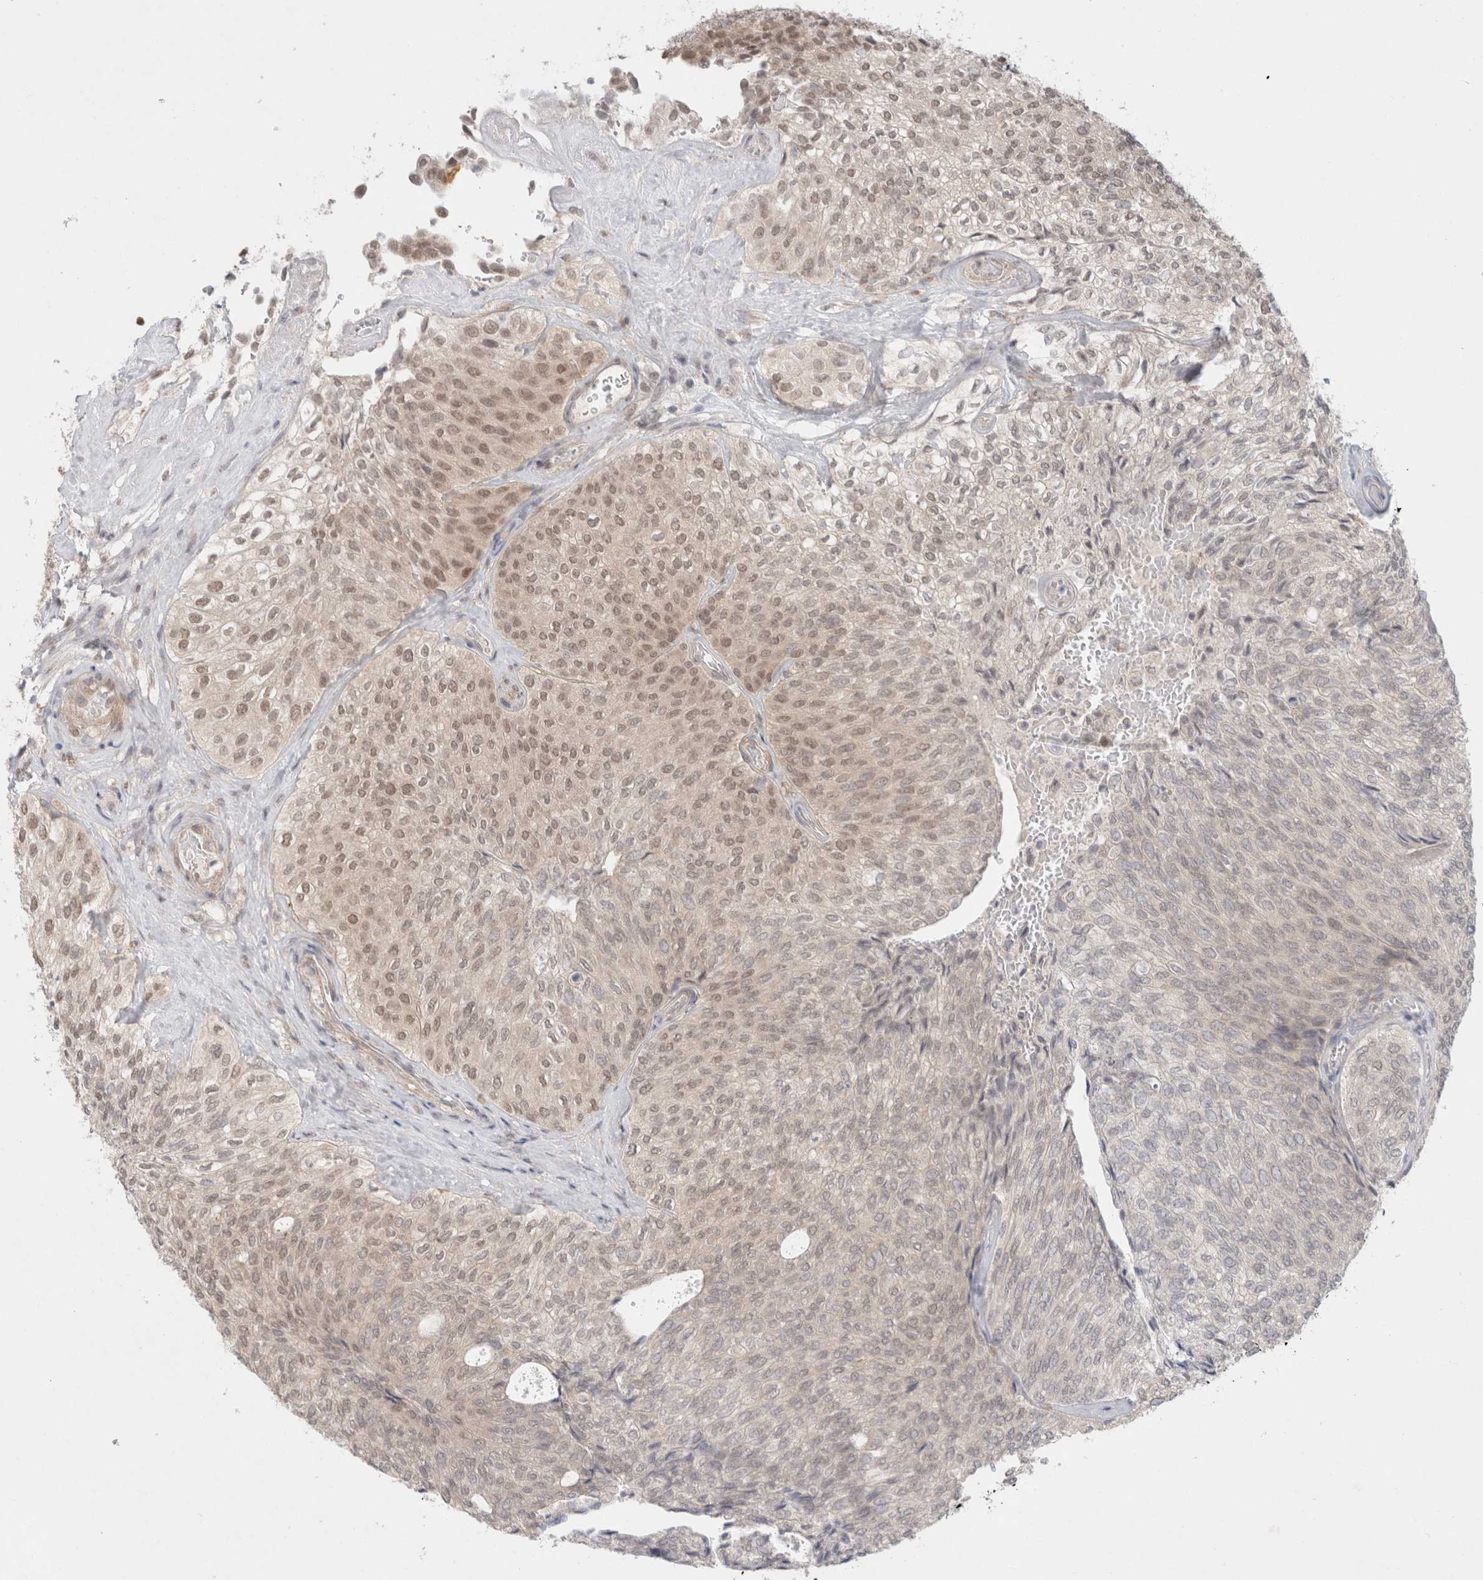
{"staining": {"intensity": "moderate", "quantity": "<25%", "location": "nuclear"}, "tissue": "urothelial cancer", "cell_type": "Tumor cells", "image_type": "cancer", "snomed": [{"axis": "morphology", "description": "Urothelial carcinoma, Low grade"}, {"axis": "topography", "description": "Urinary bladder"}], "caption": "This histopathology image shows immunohistochemistry staining of human urothelial cancer, with low moderate nuclear positivity in approximately <25% of tumor cells.", "gene": "FBXO42", "patient": {"sex": "female", "age": 79}}